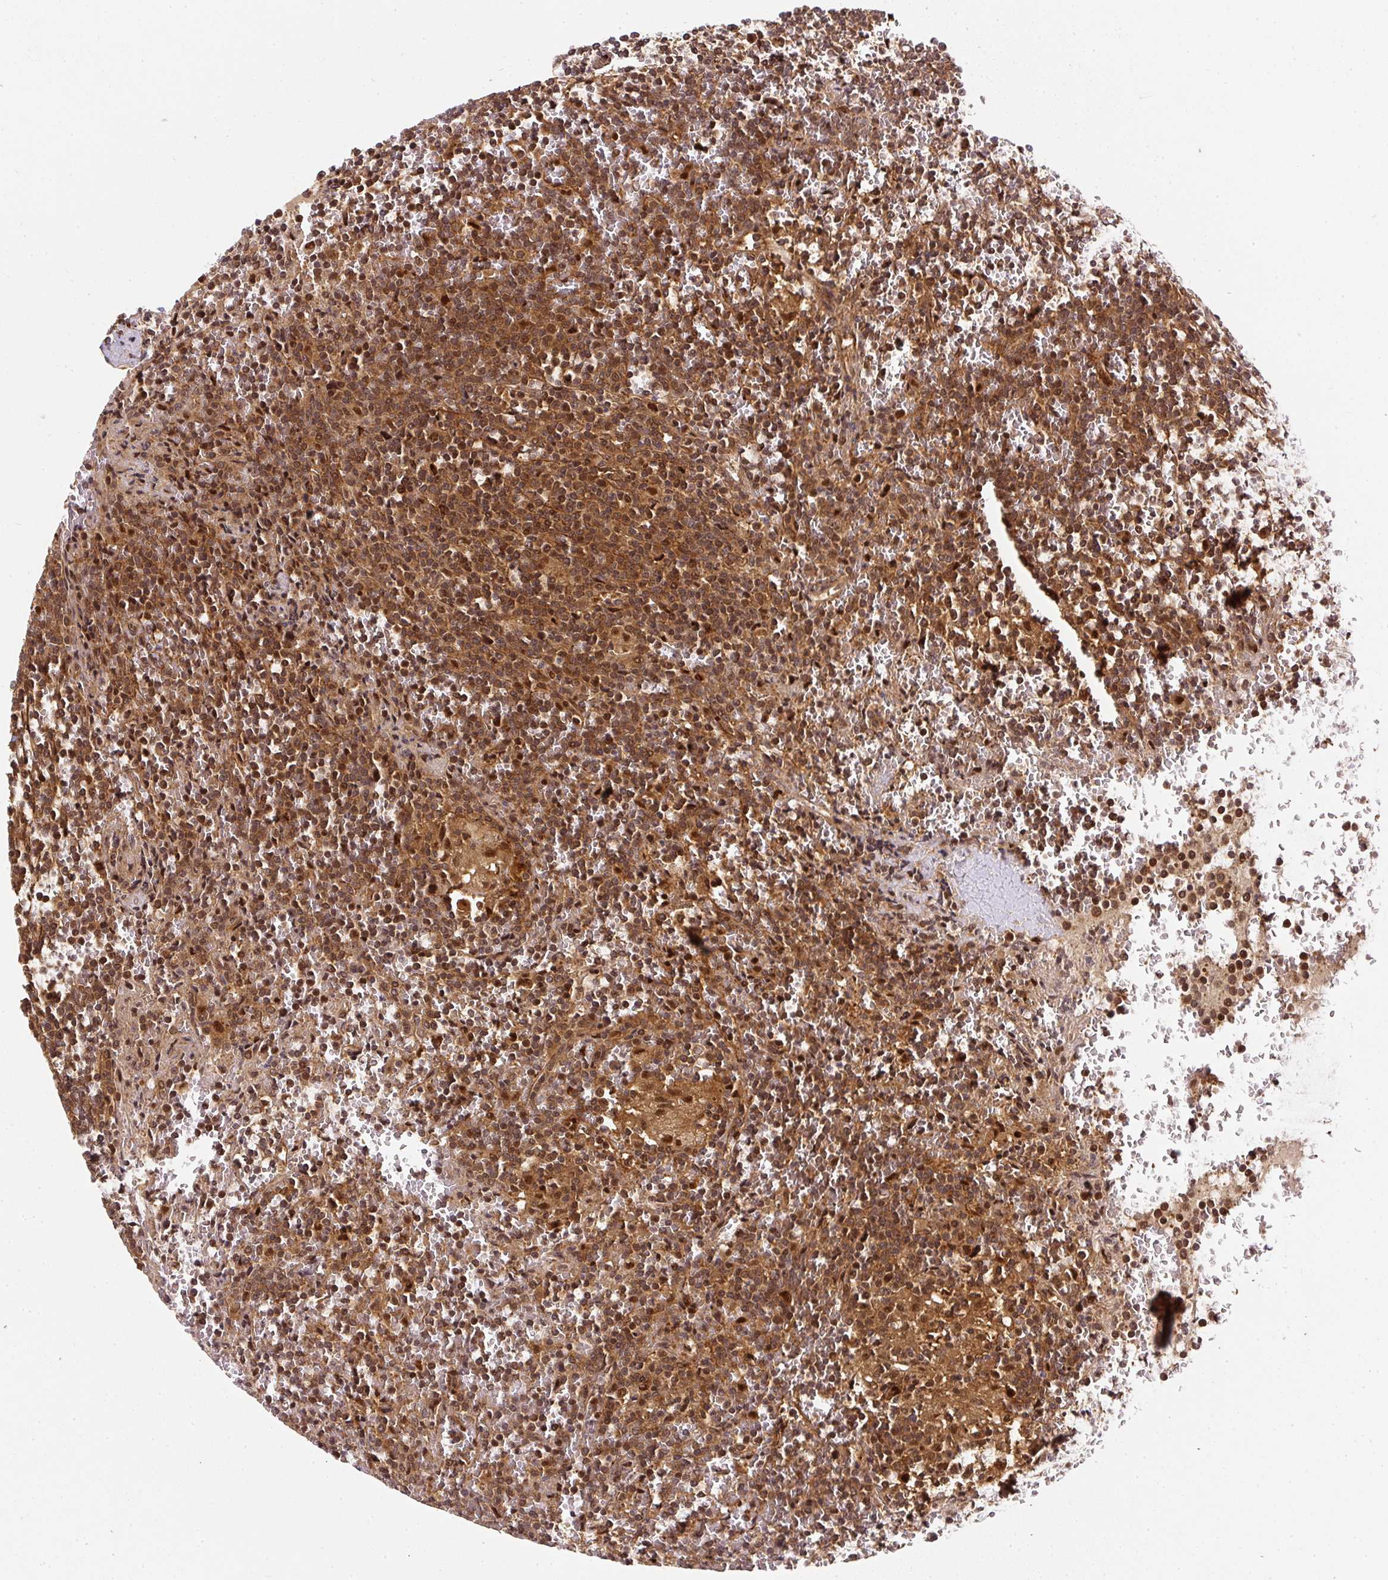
{"staining": {"intensity": "moderate", "quantity": ">75%", "location": "cytoplasmic/membranous,nuclear"}, "tissue": "lymphoma", "cell_type": "Tumor cells", "image_type": "cancer", "snomed": [{"axis": "morphology", "description": "Malignant lymphoma, non-Hodgkin's type, Low grade"}, {"axis": "topography", "description": "Spleen"}], "caption": "Tumor cells exhibit moderate cytoplasmic/membranous and nuclear positivity in approximately >75% of cells in lymphoma.", "gene": "PSMD1", "patient": {"sex": "female", "age": 19}}